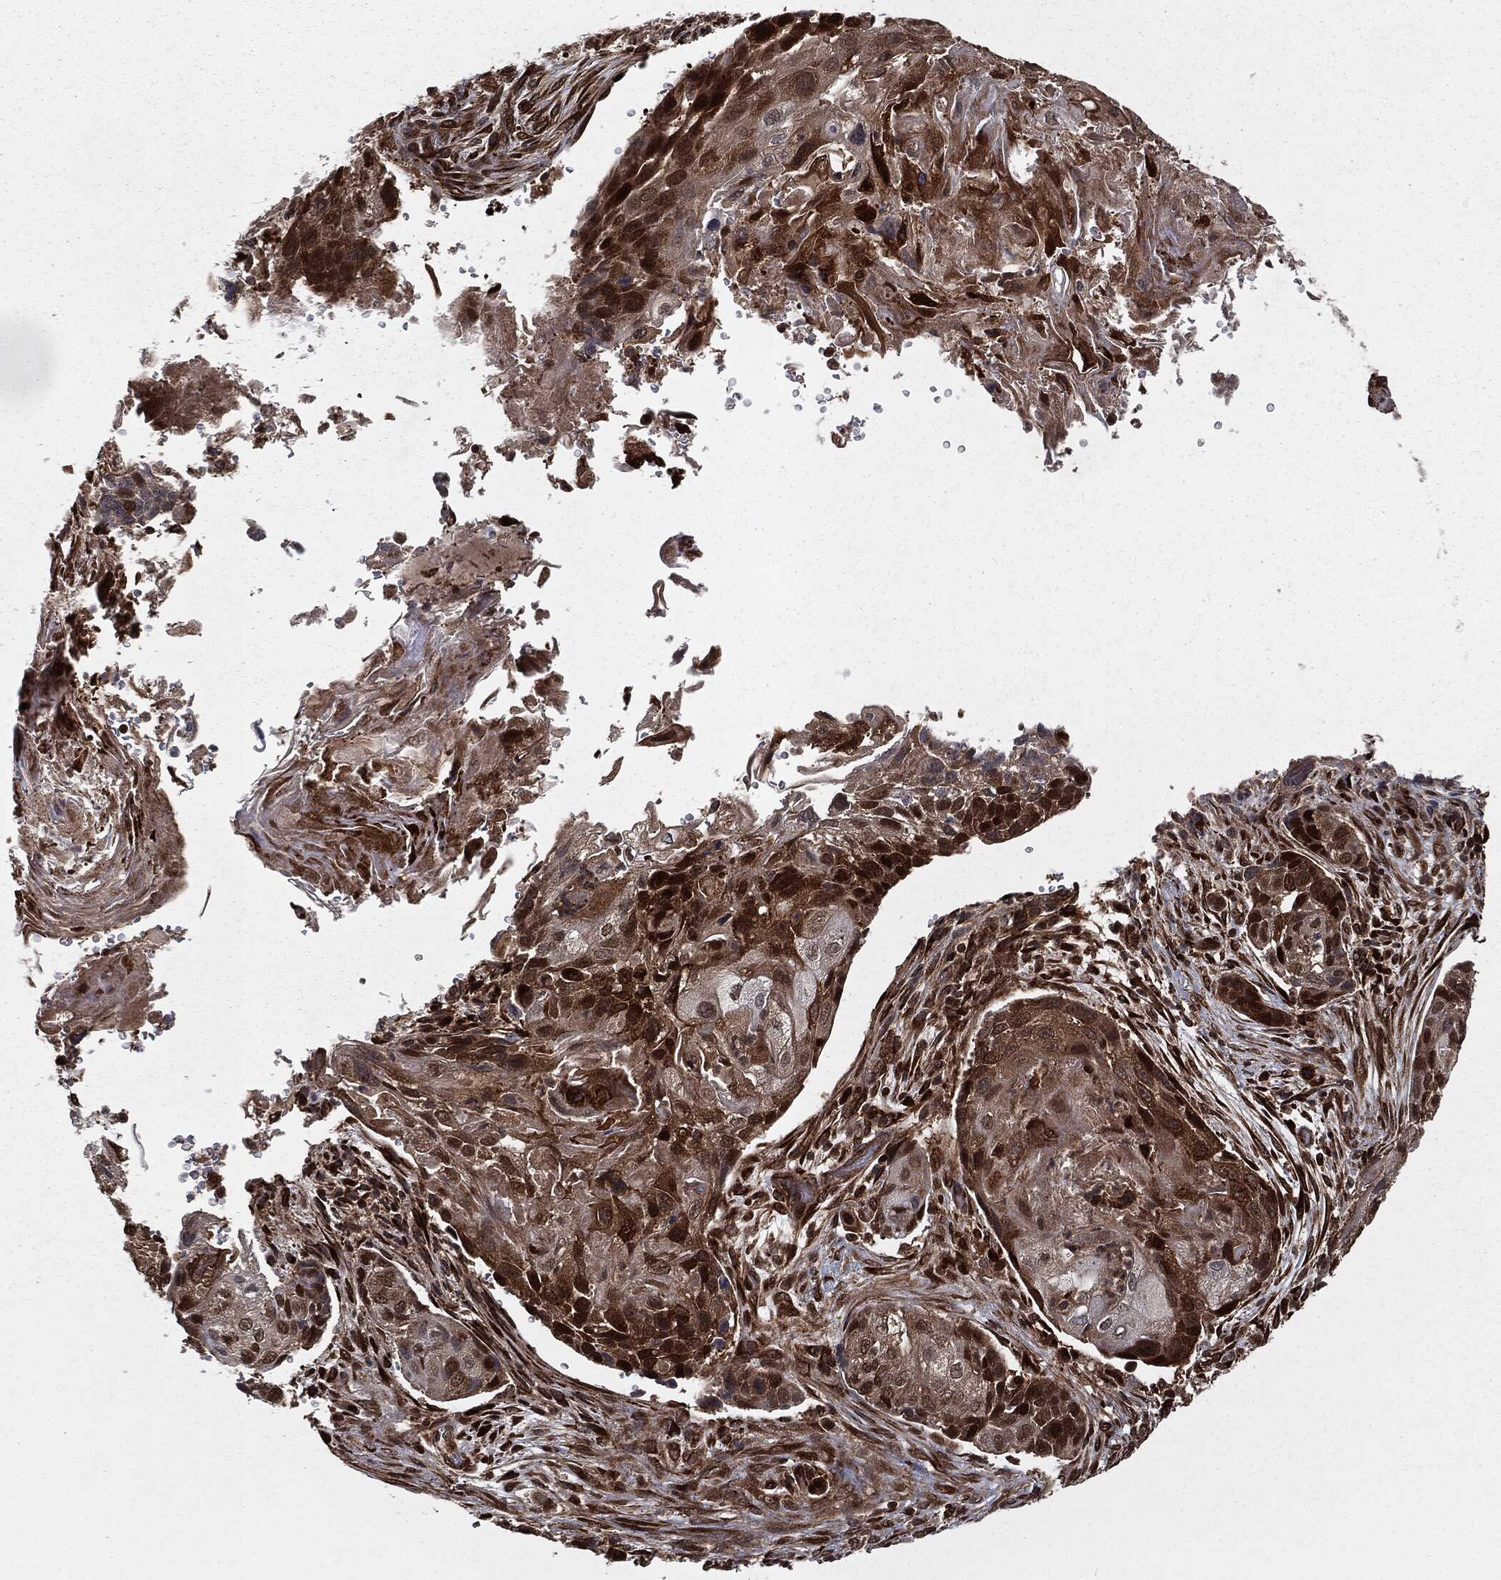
{"staining": {"intensity": "strong", "quantity": "25%-75%", "location": "cytoplasmic/membranous,nuclear"}, "tissue": "lung cancer", "cell_type": "Tumor cells", "image_type": "cancer", "snomed": [{"axis": "morphology", "description": "Normal tissue, NOS"}, {"axis": "morphology", "description": "Squamous cell carcinoma, NOS"}, {"axis": "topography", "description": "Bronchus"}, {"axis": "topography", "description": "Lung"}], "caption": "A micrograph of lung squamous cell carcinoma stained for a protein shows strong cytoplasmic/membranous and nuclear brown staining in tumor cells.", "gene": "RANBP9", "patient": {"sex": "male", "age": 69}}